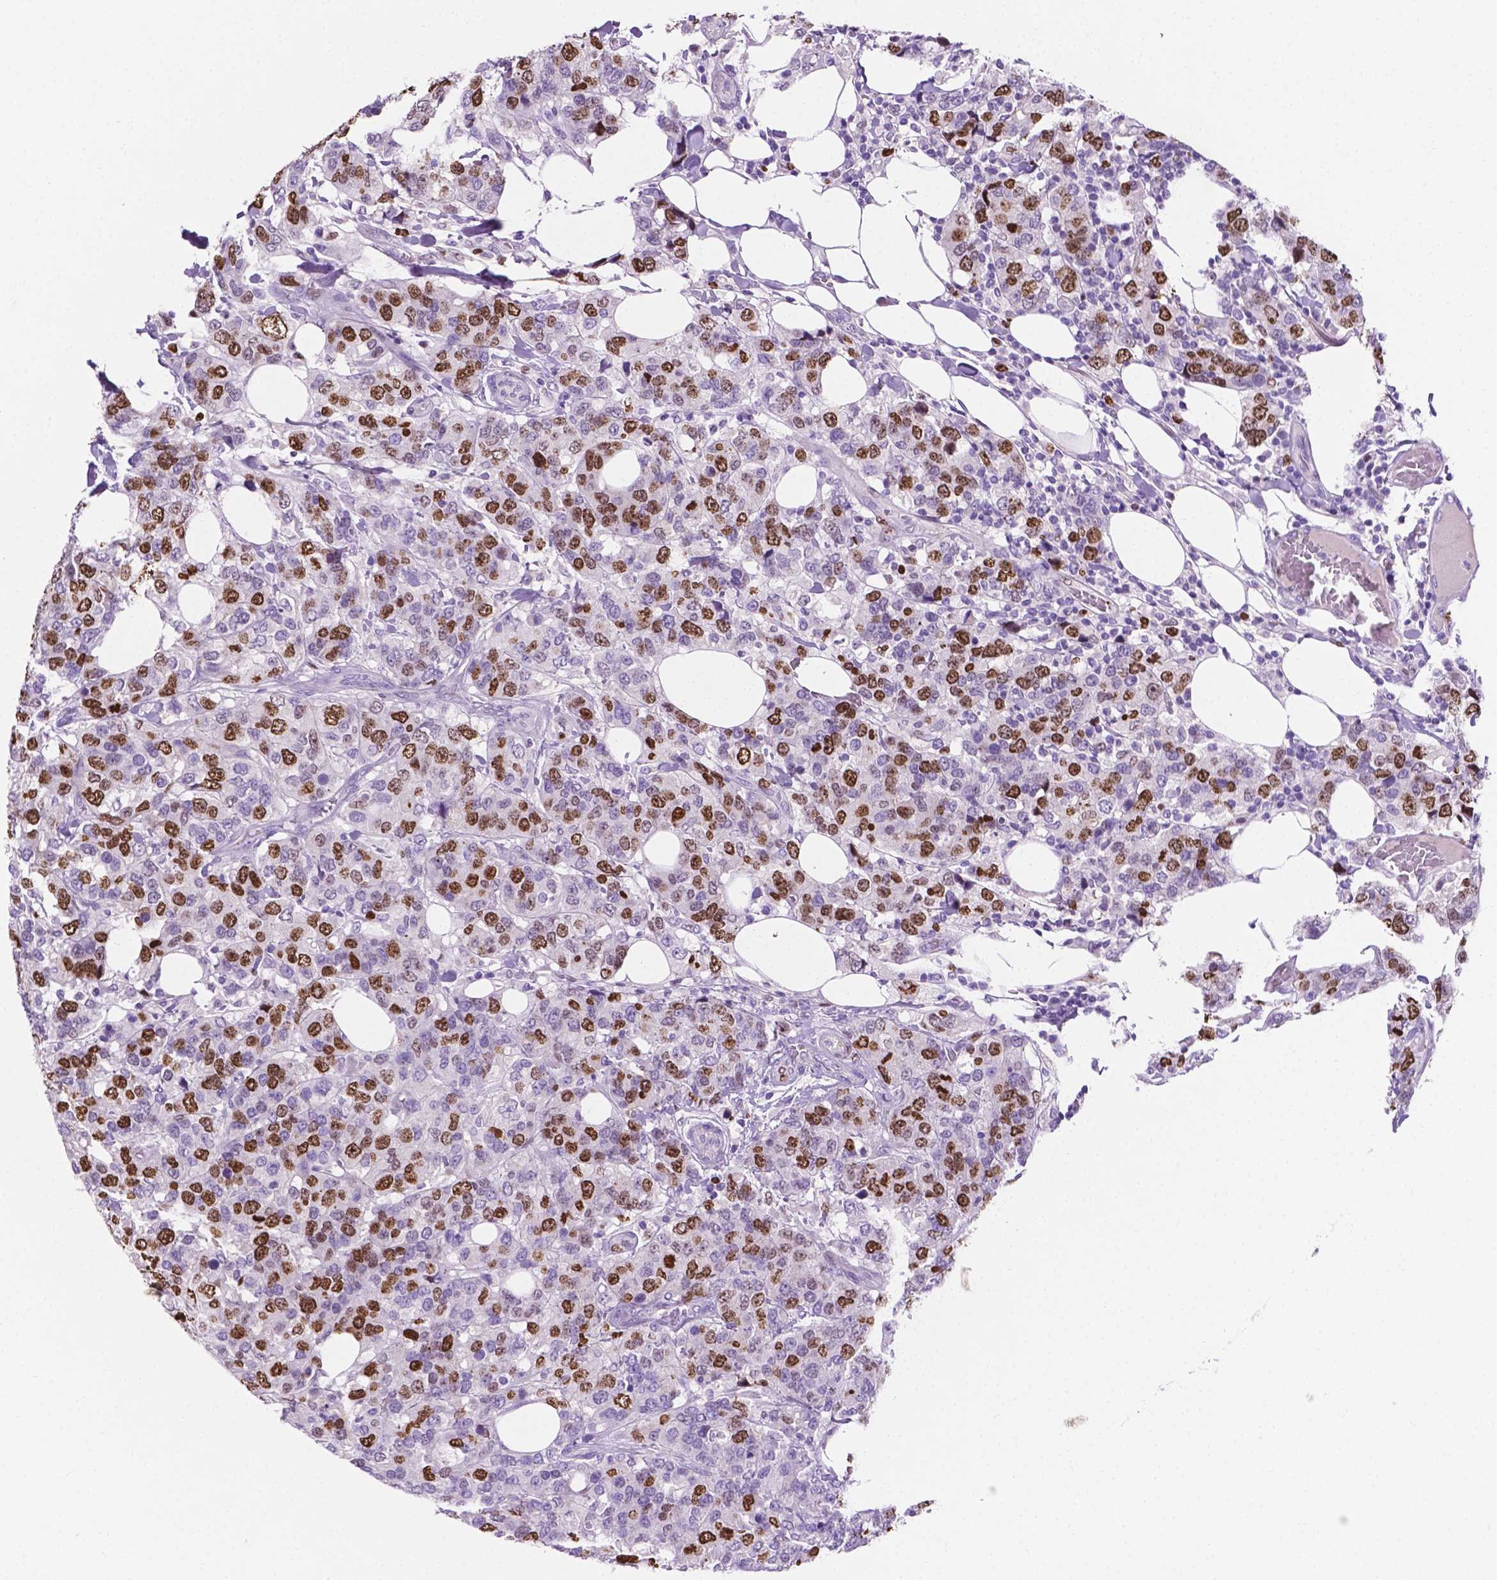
{"staining": {"intensity": "moderate", "quantity": "25%-75%", "location": "nuclear"}, "tissue": "breast cancer", "cell_type": "Tumor cells", "image_type": "cancer", "snomed": [{"axis": "morphology", "description": "Lobular carcinoma"}, {"axis": "topography", "description": "Breast"}], "caption": "Lobular carcinoma (breast) was stained to show a protein in brown. There is medium levels of moderate nuclear staining in approximately 25%-75% of tumor cells.", "gene": "SIAH2", "patient": {"sex": "female", "age": 59}}